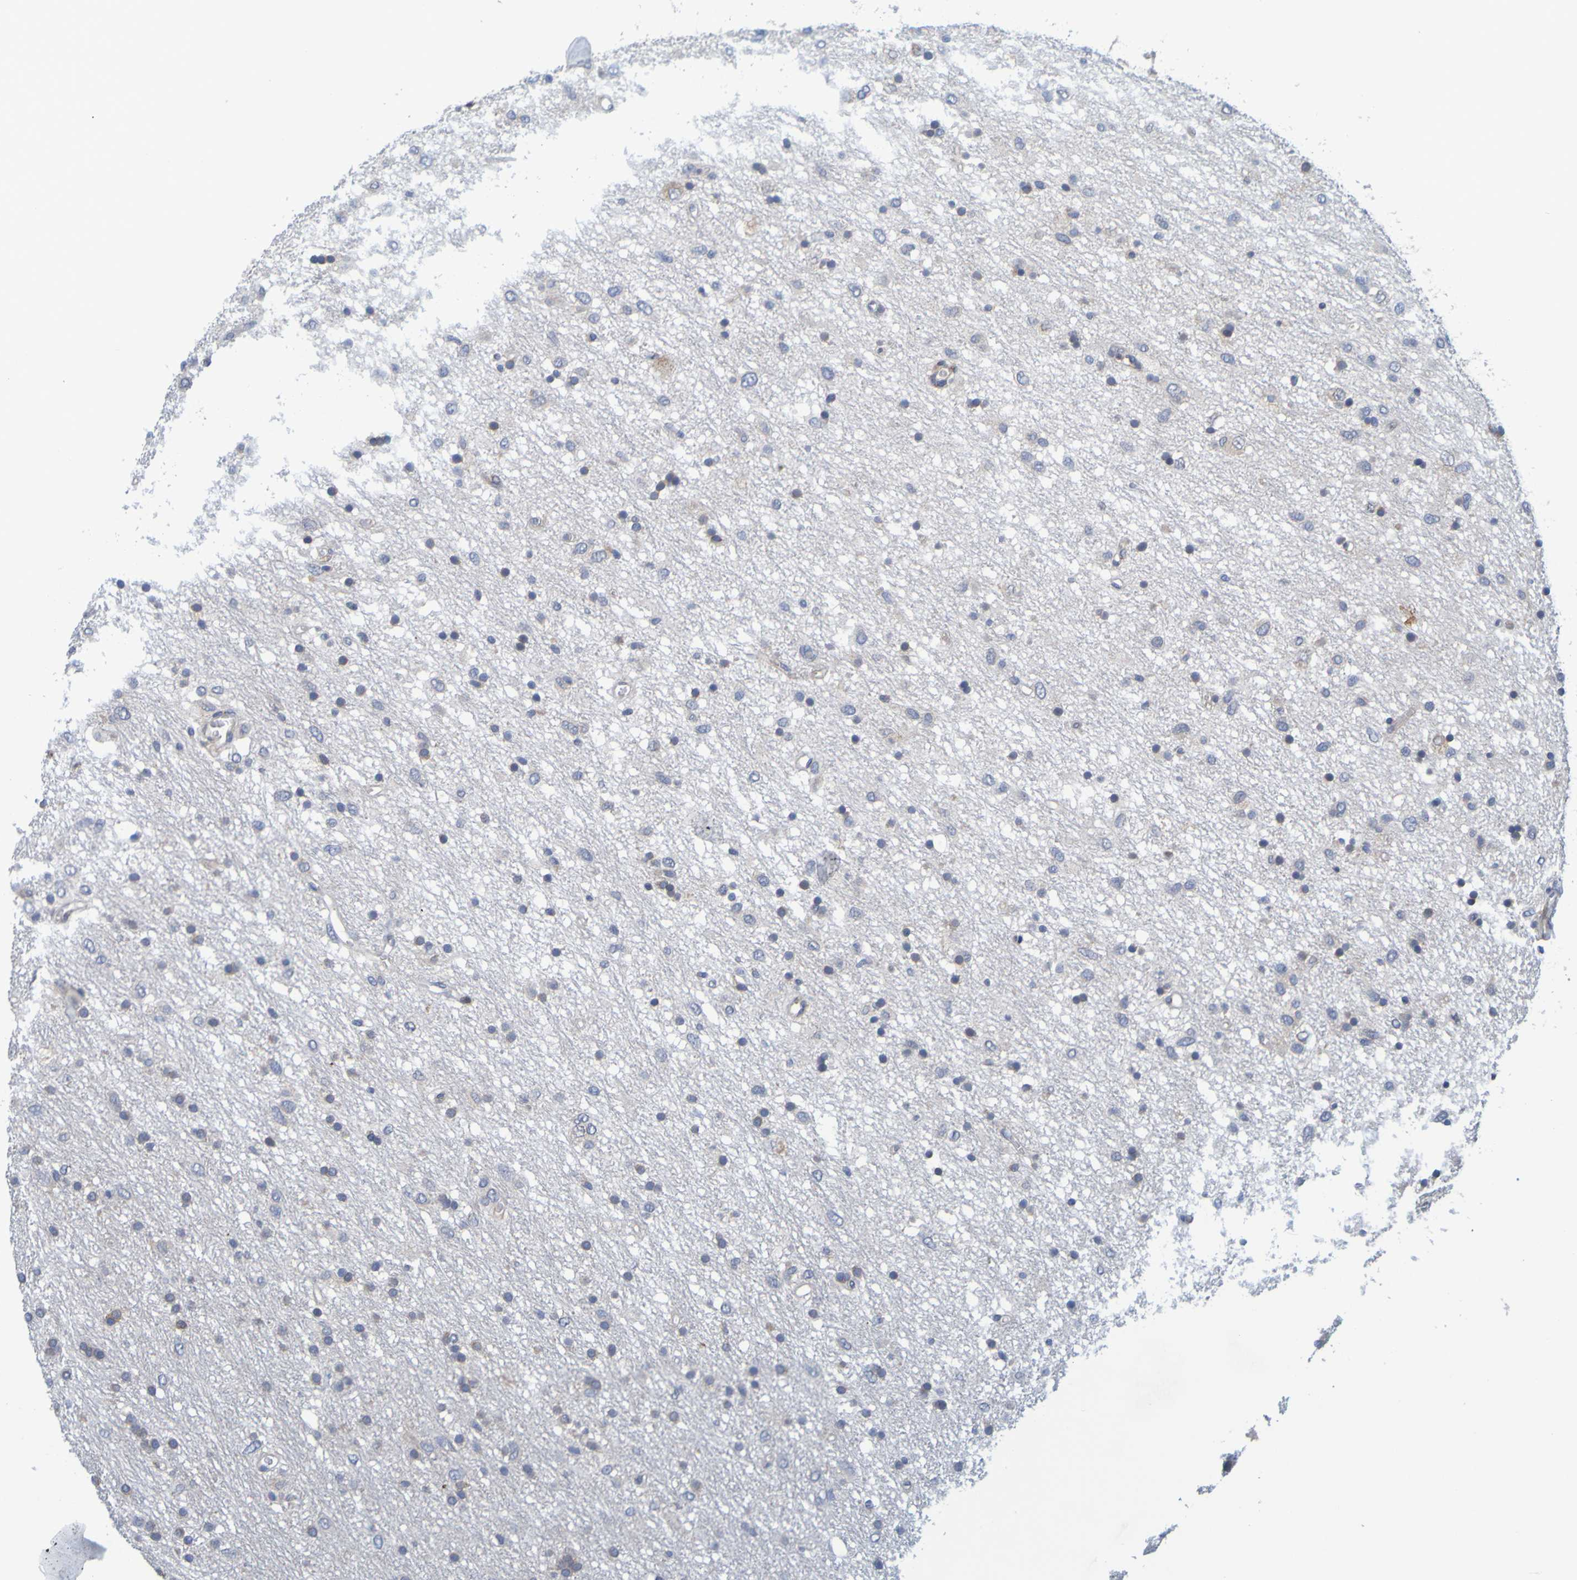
{"staining": {"intensity": "negative", "quantity": "none", "location": "none"}, "tissue": "glioma", "cell_type": "Tumor cells", "image_type": "cancer", "snomed": [{"axis": "morphology", "description": "Glioma, malignant, Low grade"}, {"axis": "topography", "description": "Brain"}], "caption": "An image of glioma stained for a protein reveals no brown staining in tumor cells. (Stains: DAB IHC with hematoxylin counter stain, Microscopy: brightfield microscopy at high magnification).", "gene": "SIL1", "patient": {"sex": "male", "age": 77}}